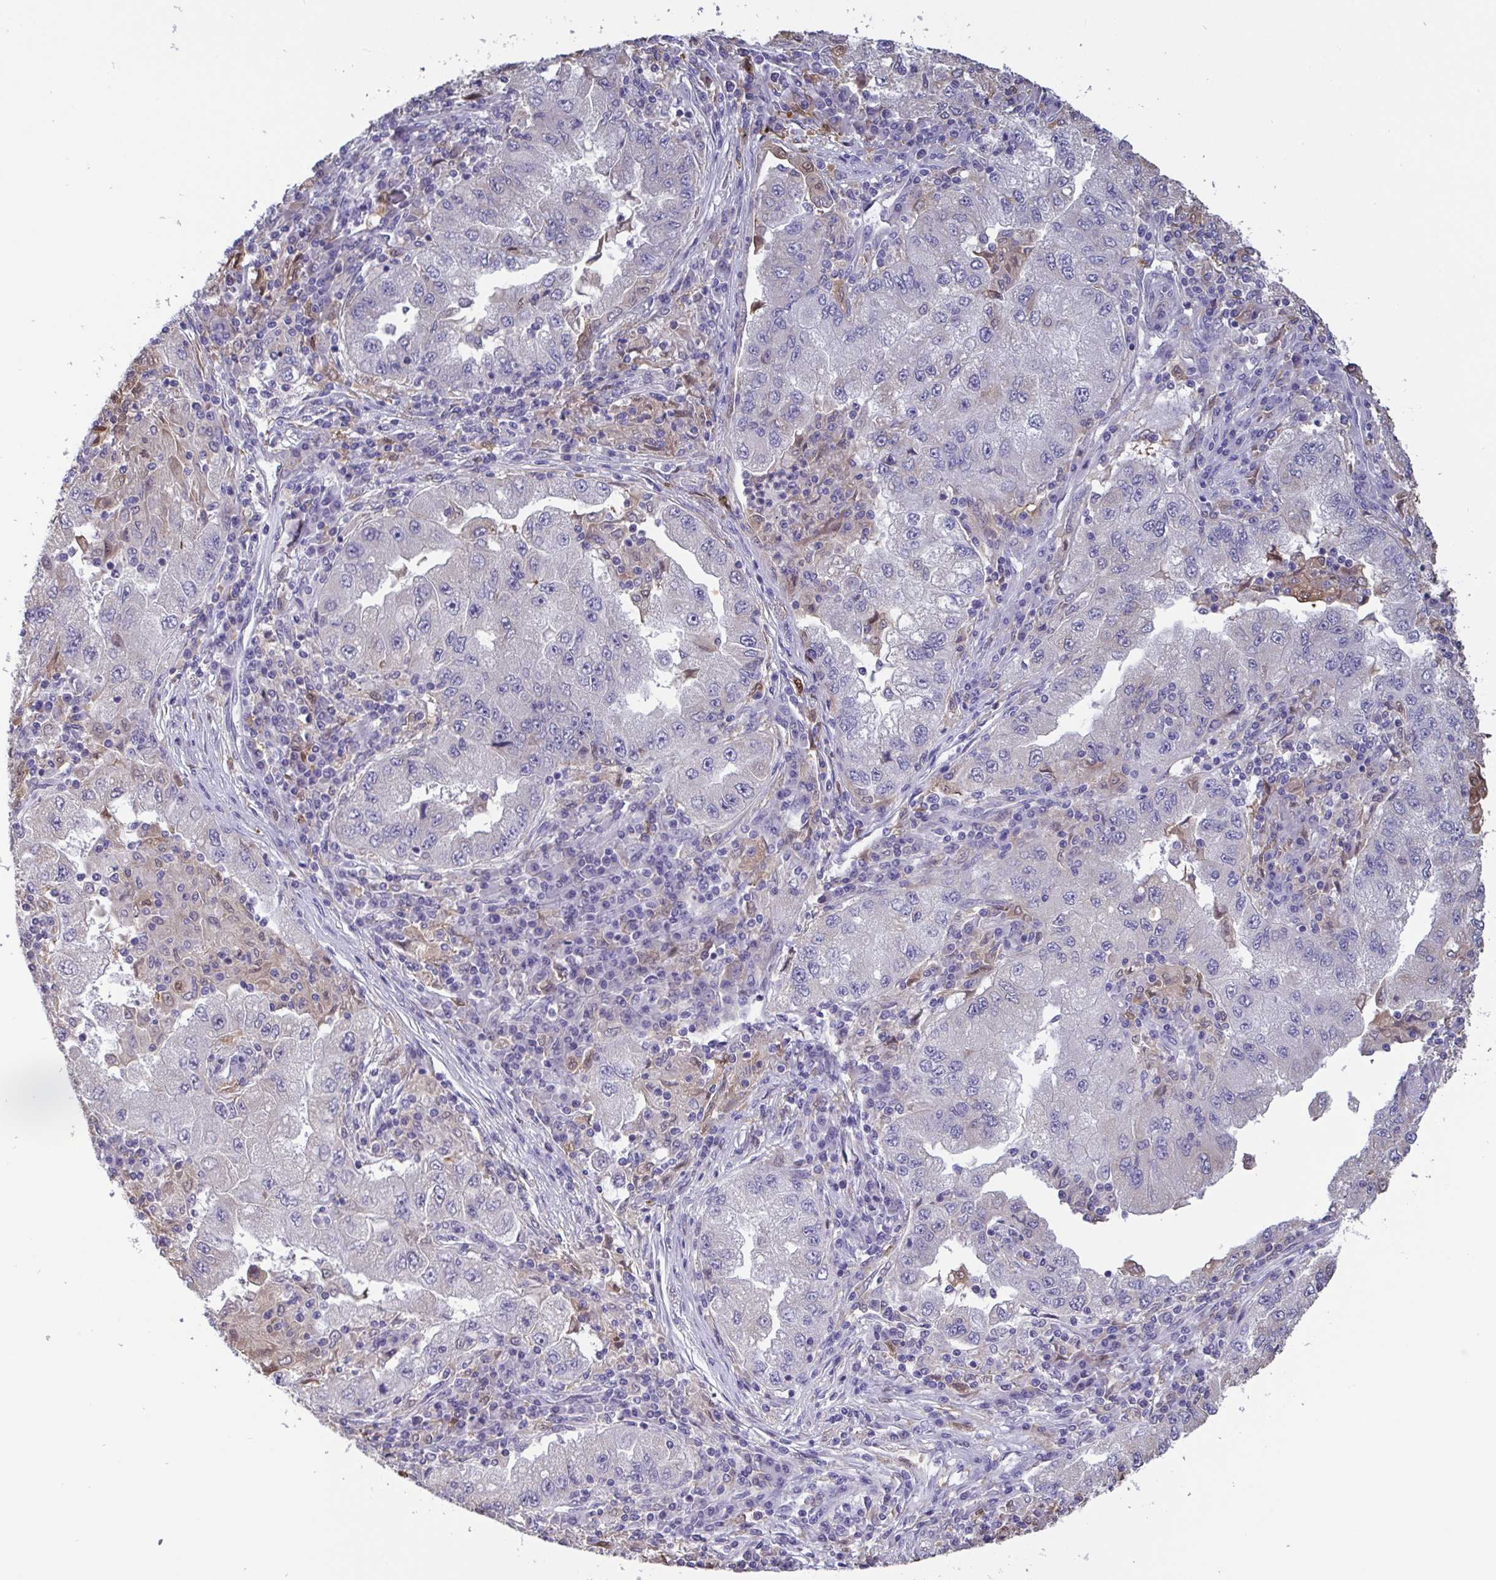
{"staining": {"intensity": "negative", "quantity": "none", "location": "none"}, "tissue": "lung cancer", "cell_type": "Tumor cells", "image_type": "cancer", "snomed": [{"axis": "morphology", "description": "Adenocarcinoma, NOS"}, {"axis": "morphology", "description": "Adenocarcinoma primary or metastatic"}, {"axis": "topography", "description": "Lung"}], "caption": "Human lung cancer (adenocarcinoma primary or metastatic) stained for a protein using immunohistochemistry (IHC) exhibits no expression in tumor cells.", "gene": "IDH1", "patient": {"sex": "male", "age": 74}}